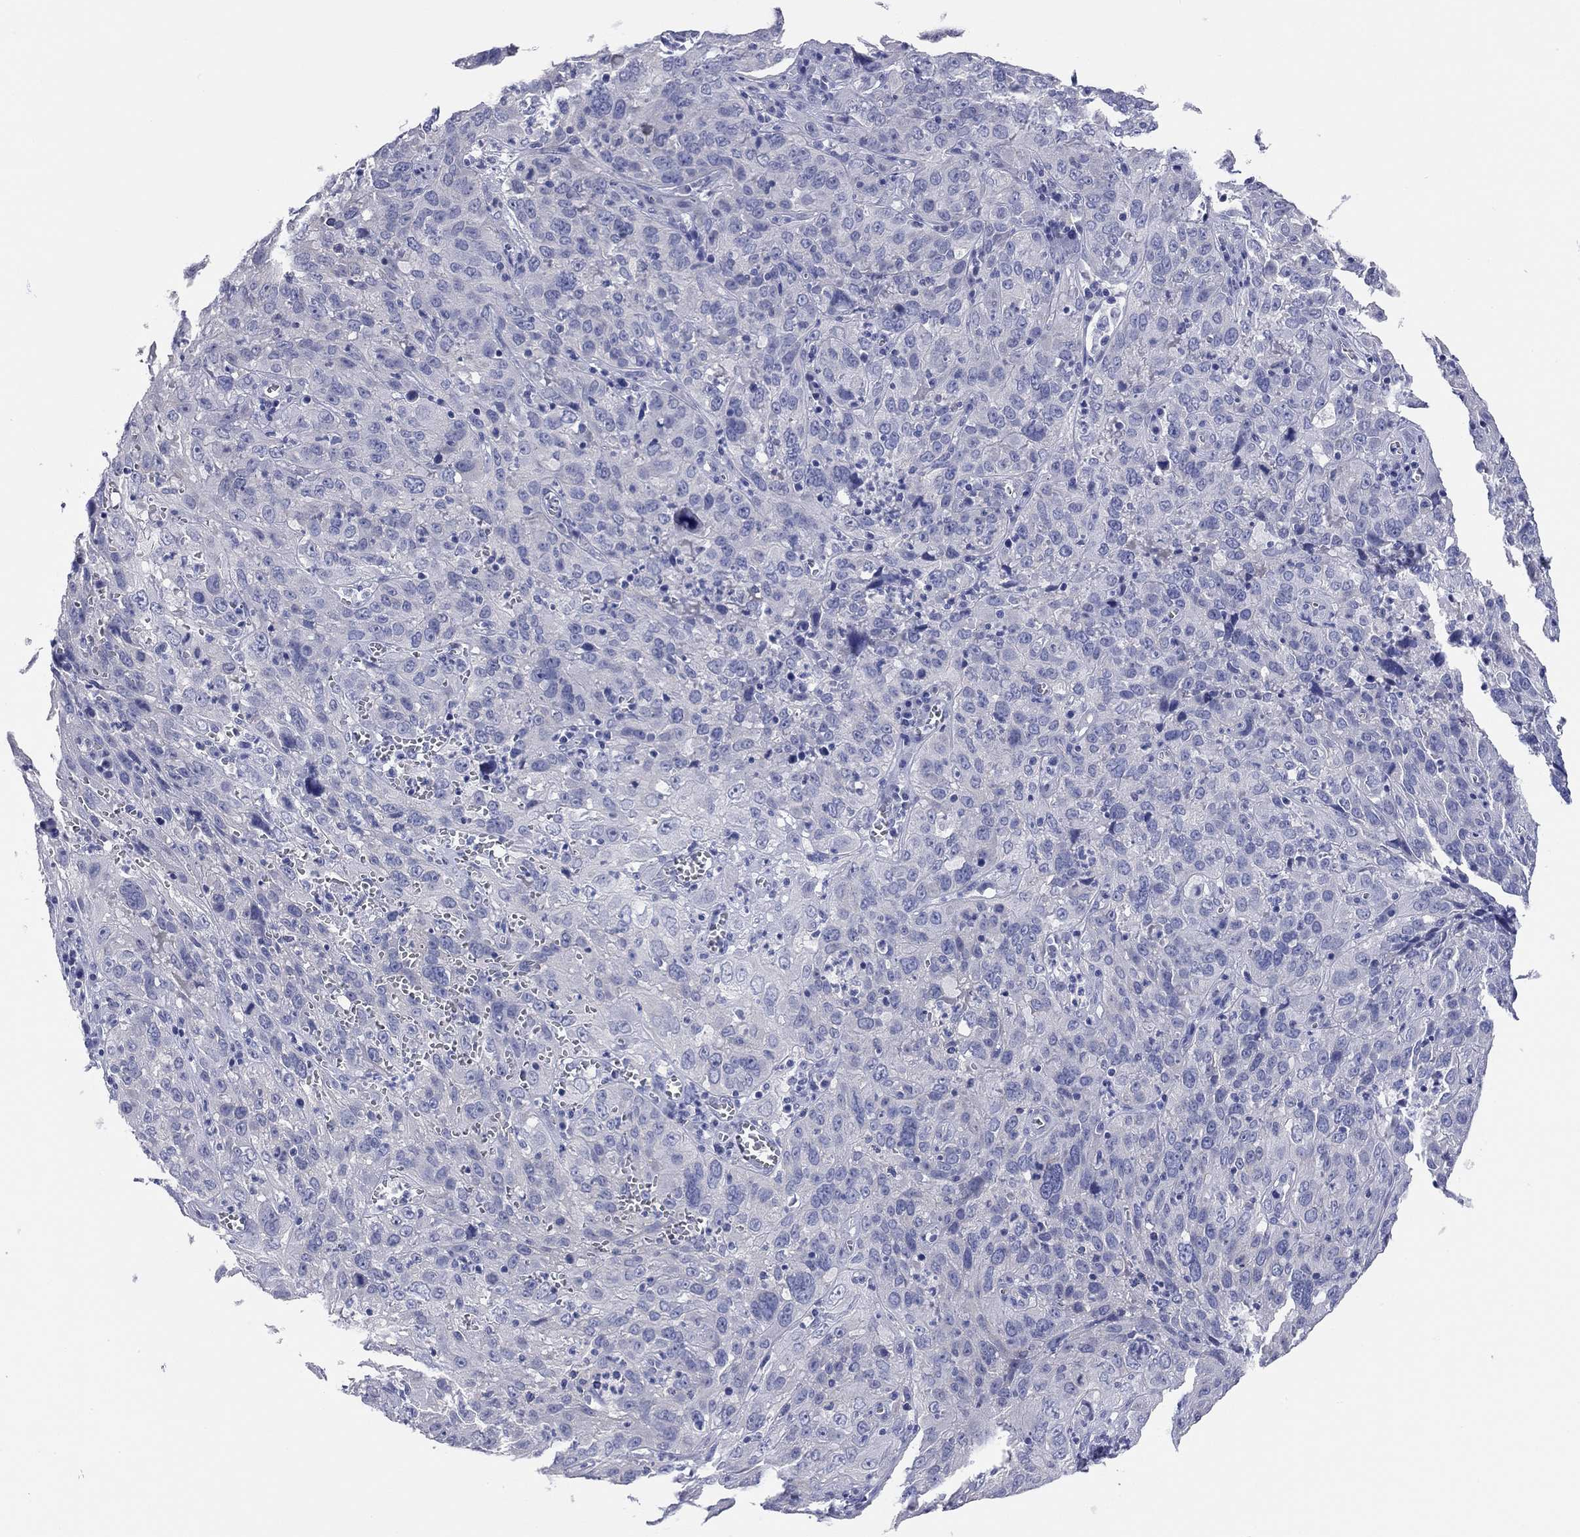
{"staining": {"intensity": "negative", "quantity": "none", "location": "none"}, "tissue": "cervical cancer", "cell_type": "Tumor cells", "image_type": "cancer", "snomed": [{"axis": "morphology", "description": "Squamous cell carcinoma, NOS"}, {"axis": "topography", "description": "Cervix"}], "caption": "Micrograph shows no protein positivity in tumor cells of cervical cancer tissue.", "gene": "TMEM221", "patient": {"sex": "female", "age": 32}}